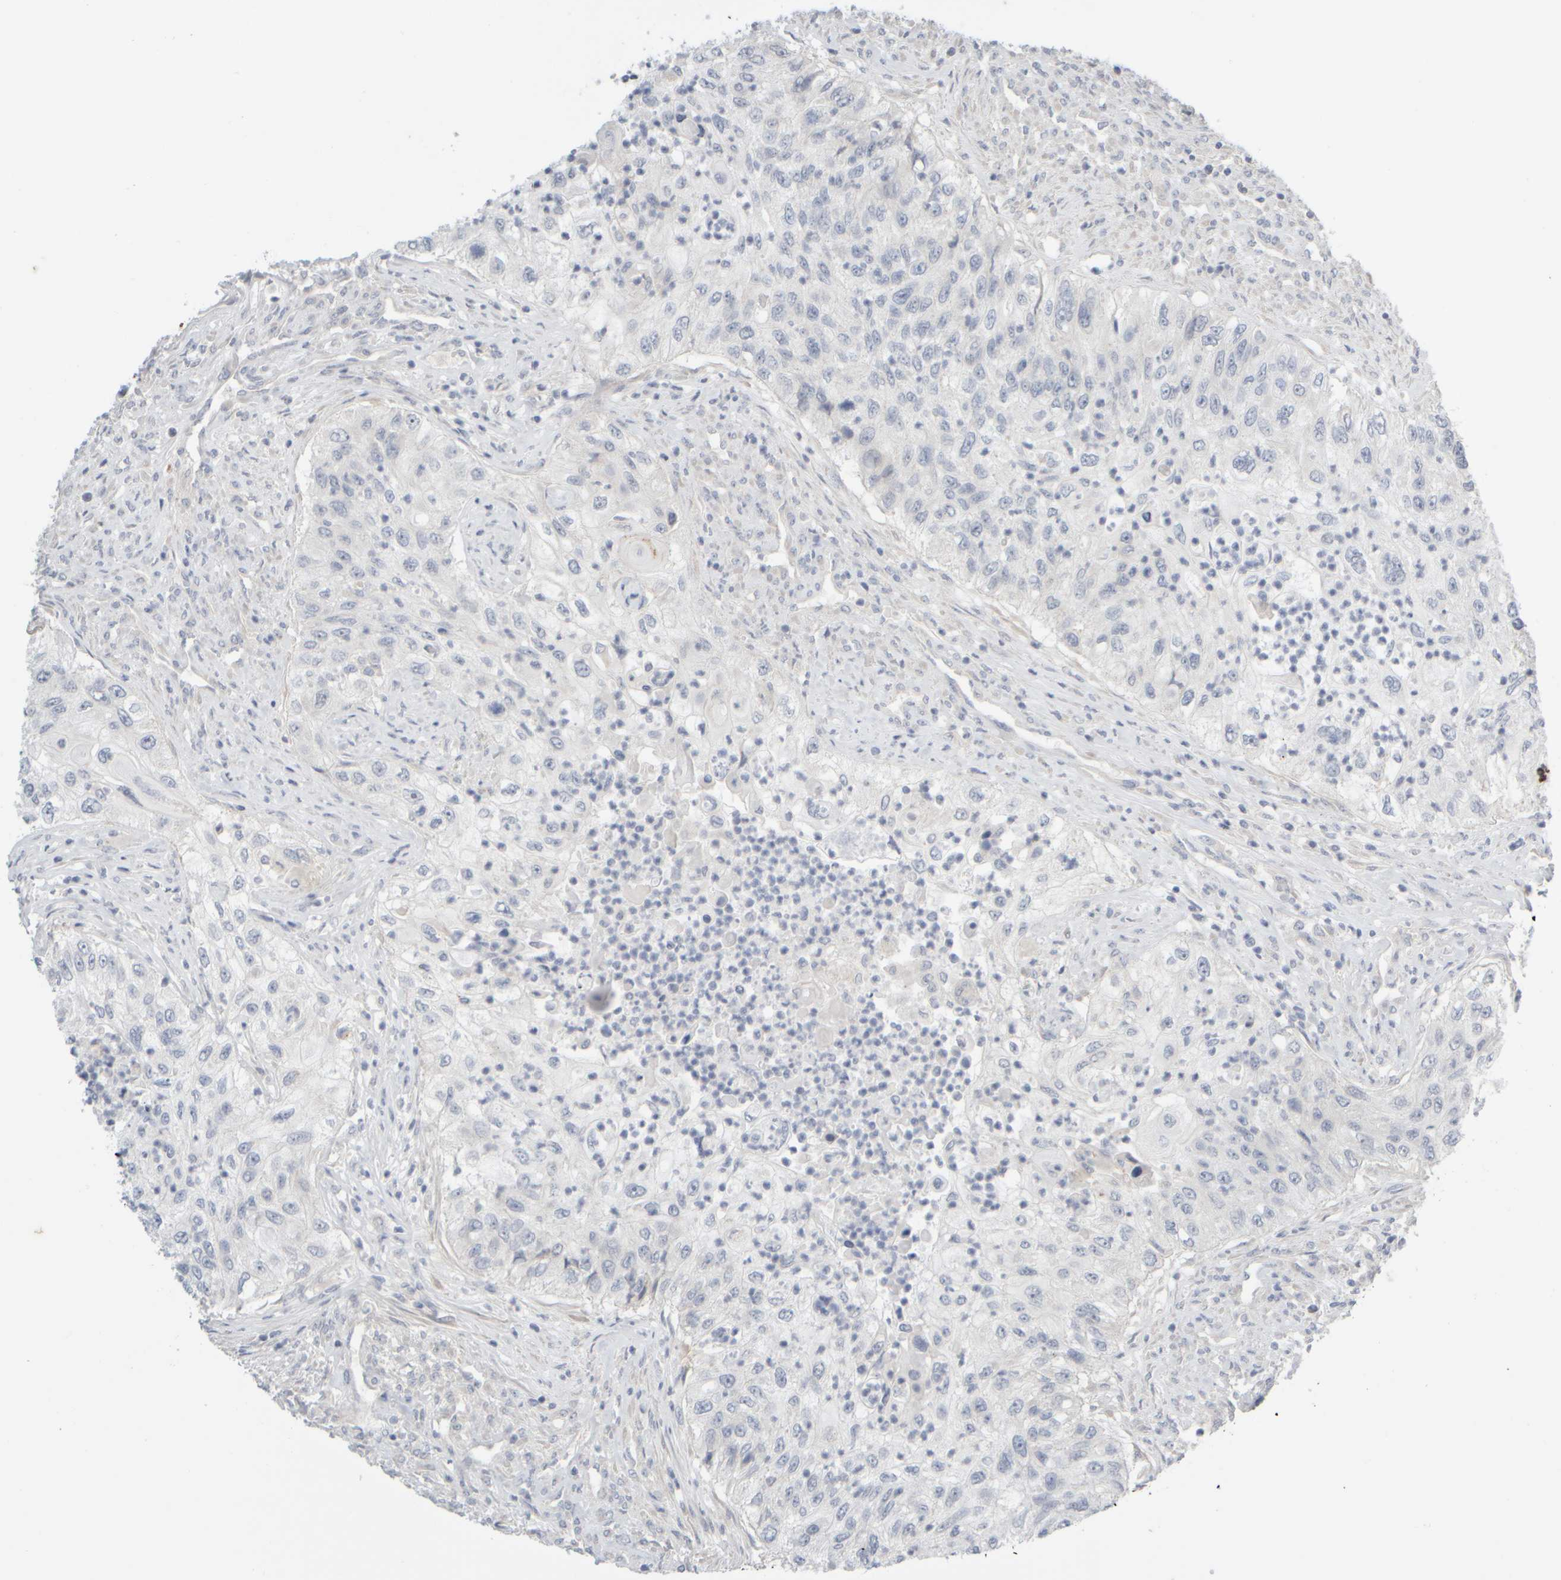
{"staining": {"intensity": "negative", "quantity": "none", "location": "none"}, "tissue": "urothelial cancer", "cell_type": "Tumor cells", "image_type": "cancer", "snomed": [{"axis": "morphology", "description": "Urothelial carcinoma, High grade"}, {"axis": "topography", "description": "Urinary bladder"}], "caption": "Tumor cells are negative for protein expression in human high-grade urothelial carcinoma. (Brightfield microscopy of DAB IHC at high magnification).", "gene": "GOPC", "patient": {"sex": "female", "age": 60}}